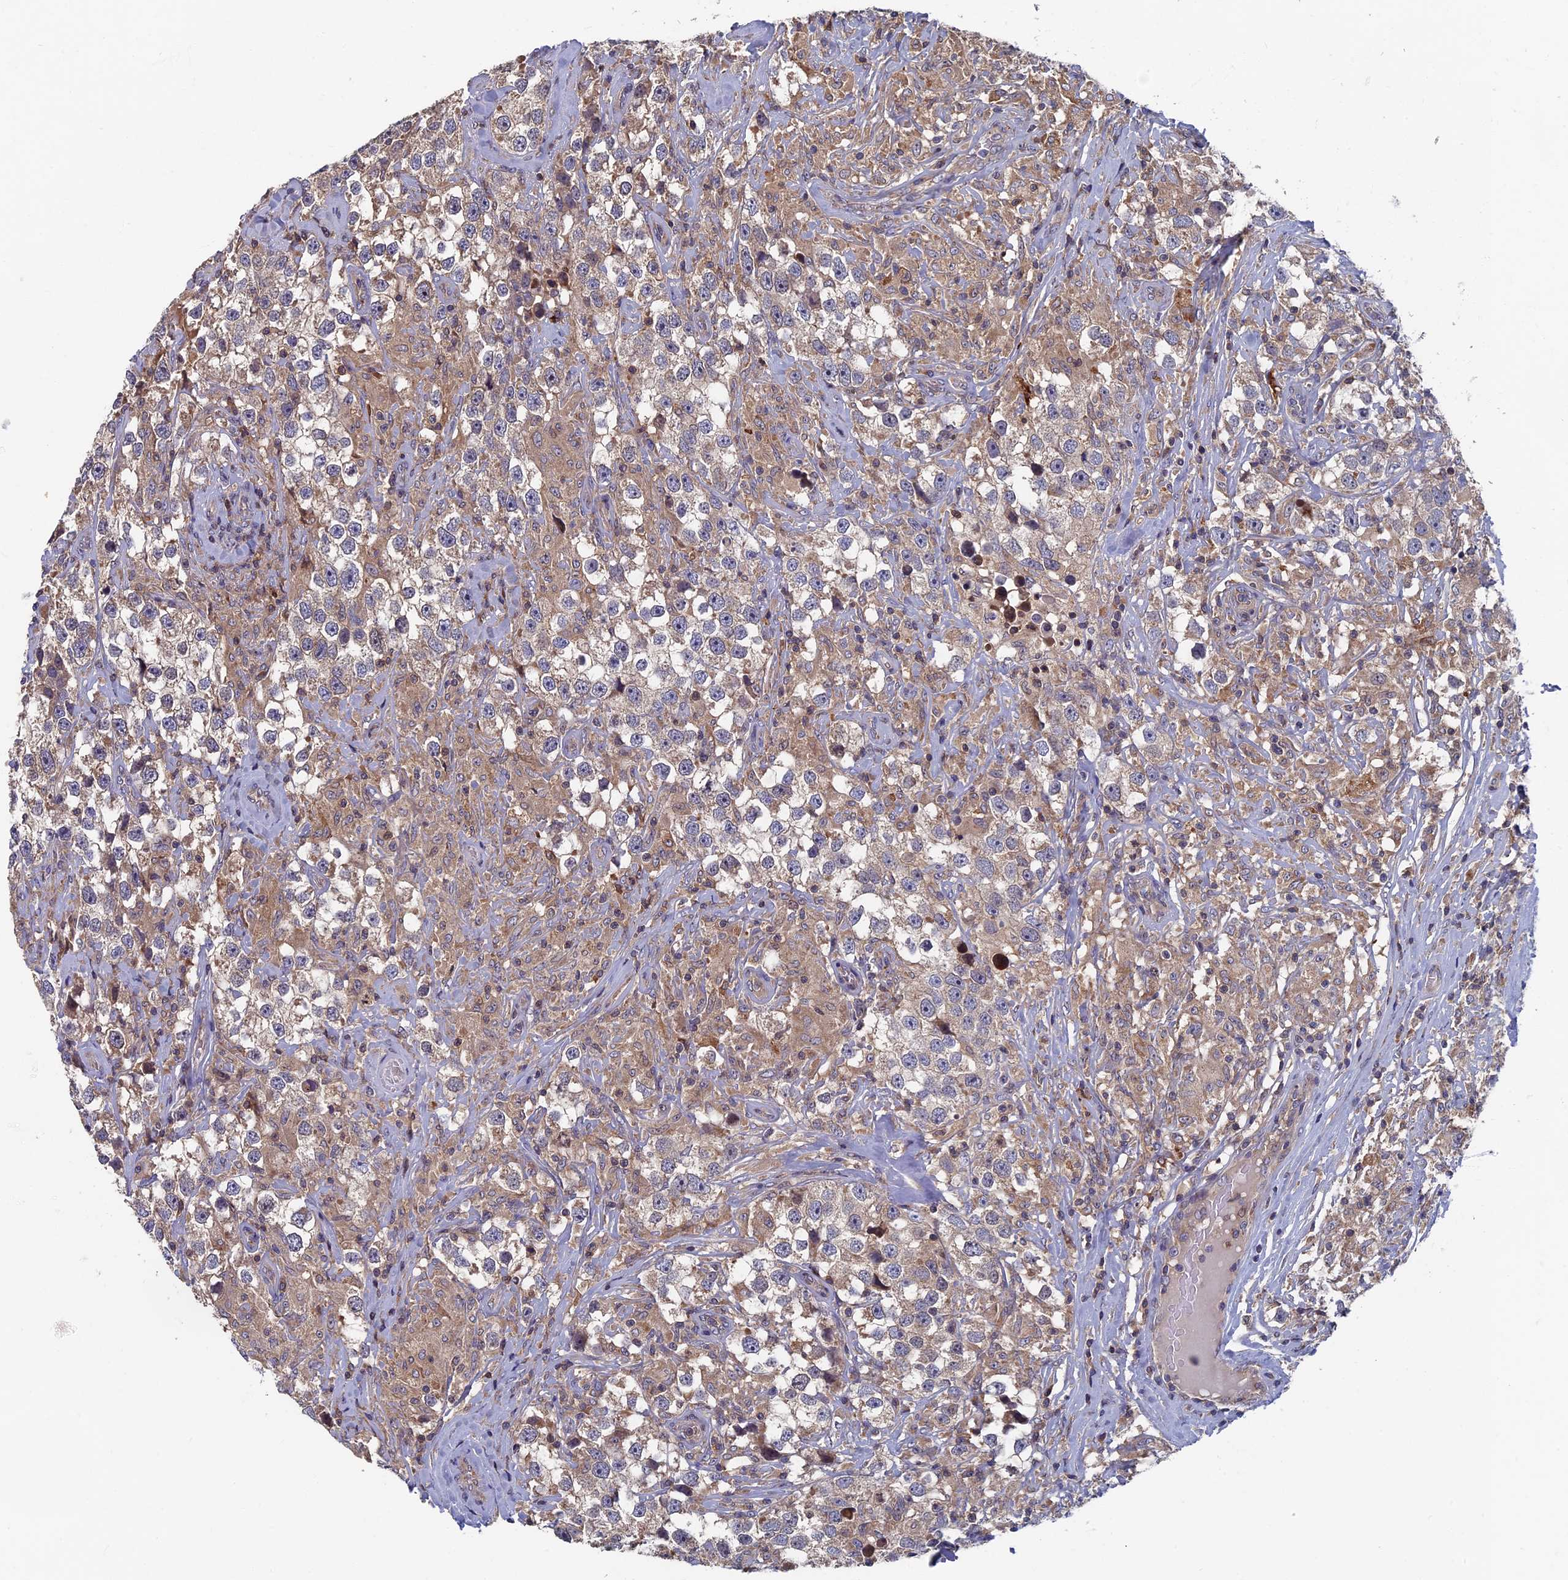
{"staining": {"intensity": "weak", "quantity": "25%-75%", "location": "cytoplasmic/membranous"}, "tissue": "testis cancer", "cell_type": "Tumor cells", "image_type": "cancer", "snomed": [{"axis": "morphology", "description": "Seminoma, NOS"}, {"axis": "topography", "description": "Testis"}], "caption": "Protein expression analysis of testis cancer demonstrates weak cytoplasmic/membranous expression in approximately 25%-75% of tumor cells. (Stains: DAB in brown, nuclei in blue, Microscopy: brightfield microscopy at high magnification).", "gene": "TNK2", "patient": {"sex": "male", "age": 46}}